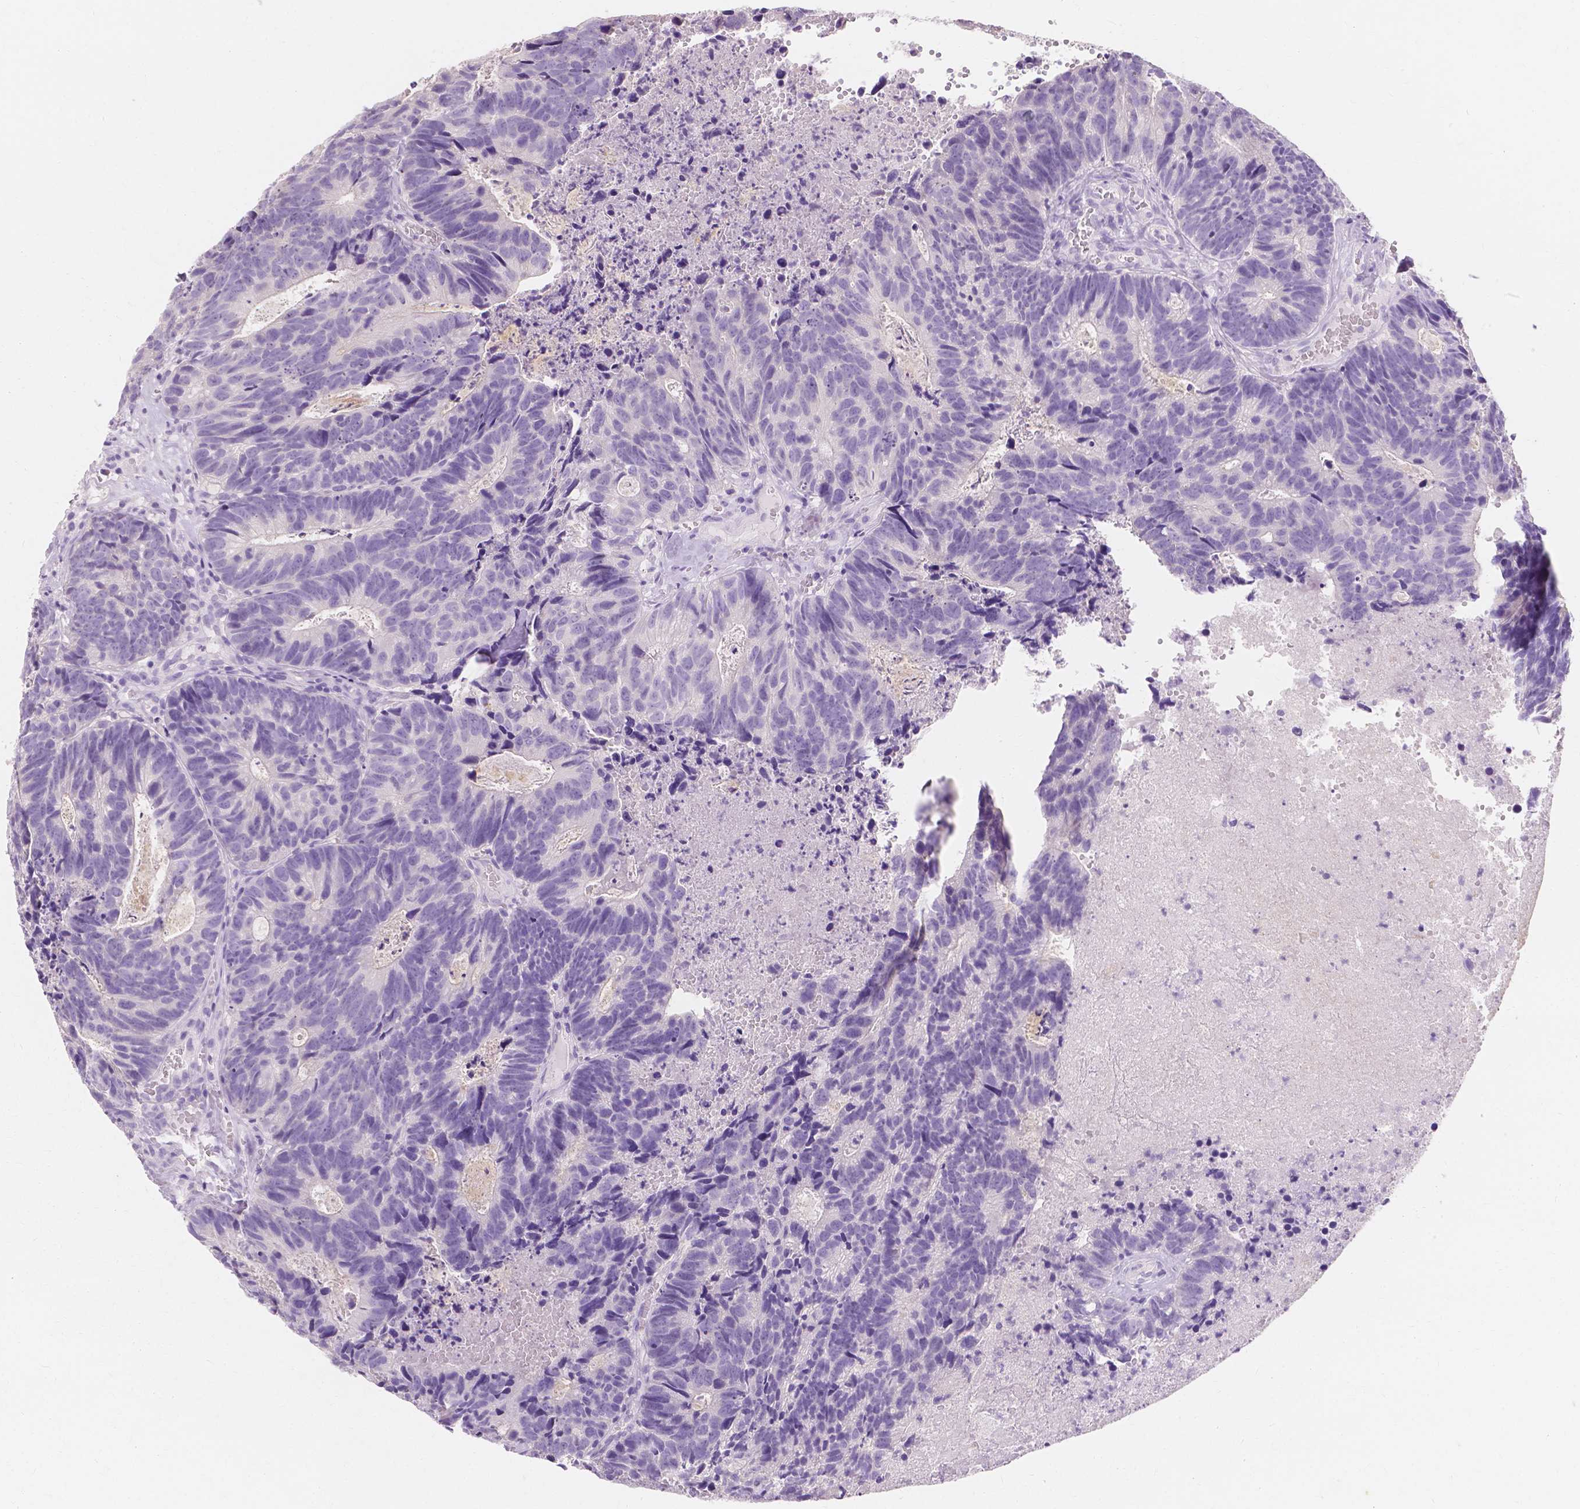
{"staining": {"intensity": "negative", "quantity": "none", "location": "none"}, "tissue": "head and neck cancer", "cell_type": "Tumor cells", "image_type": "cancer", "snomed": [{"axis": "morphology", "description": "Adenocarcinoma, NOS"}, {"axis": "topography", "description": "Head-Neck"}], "caption": "Head and neck cancer was stained to show a protein in brown. There is no significant staining in tumor cells.", "gene": "MUC12", "patient": {"sex": "male", "age": 62}}